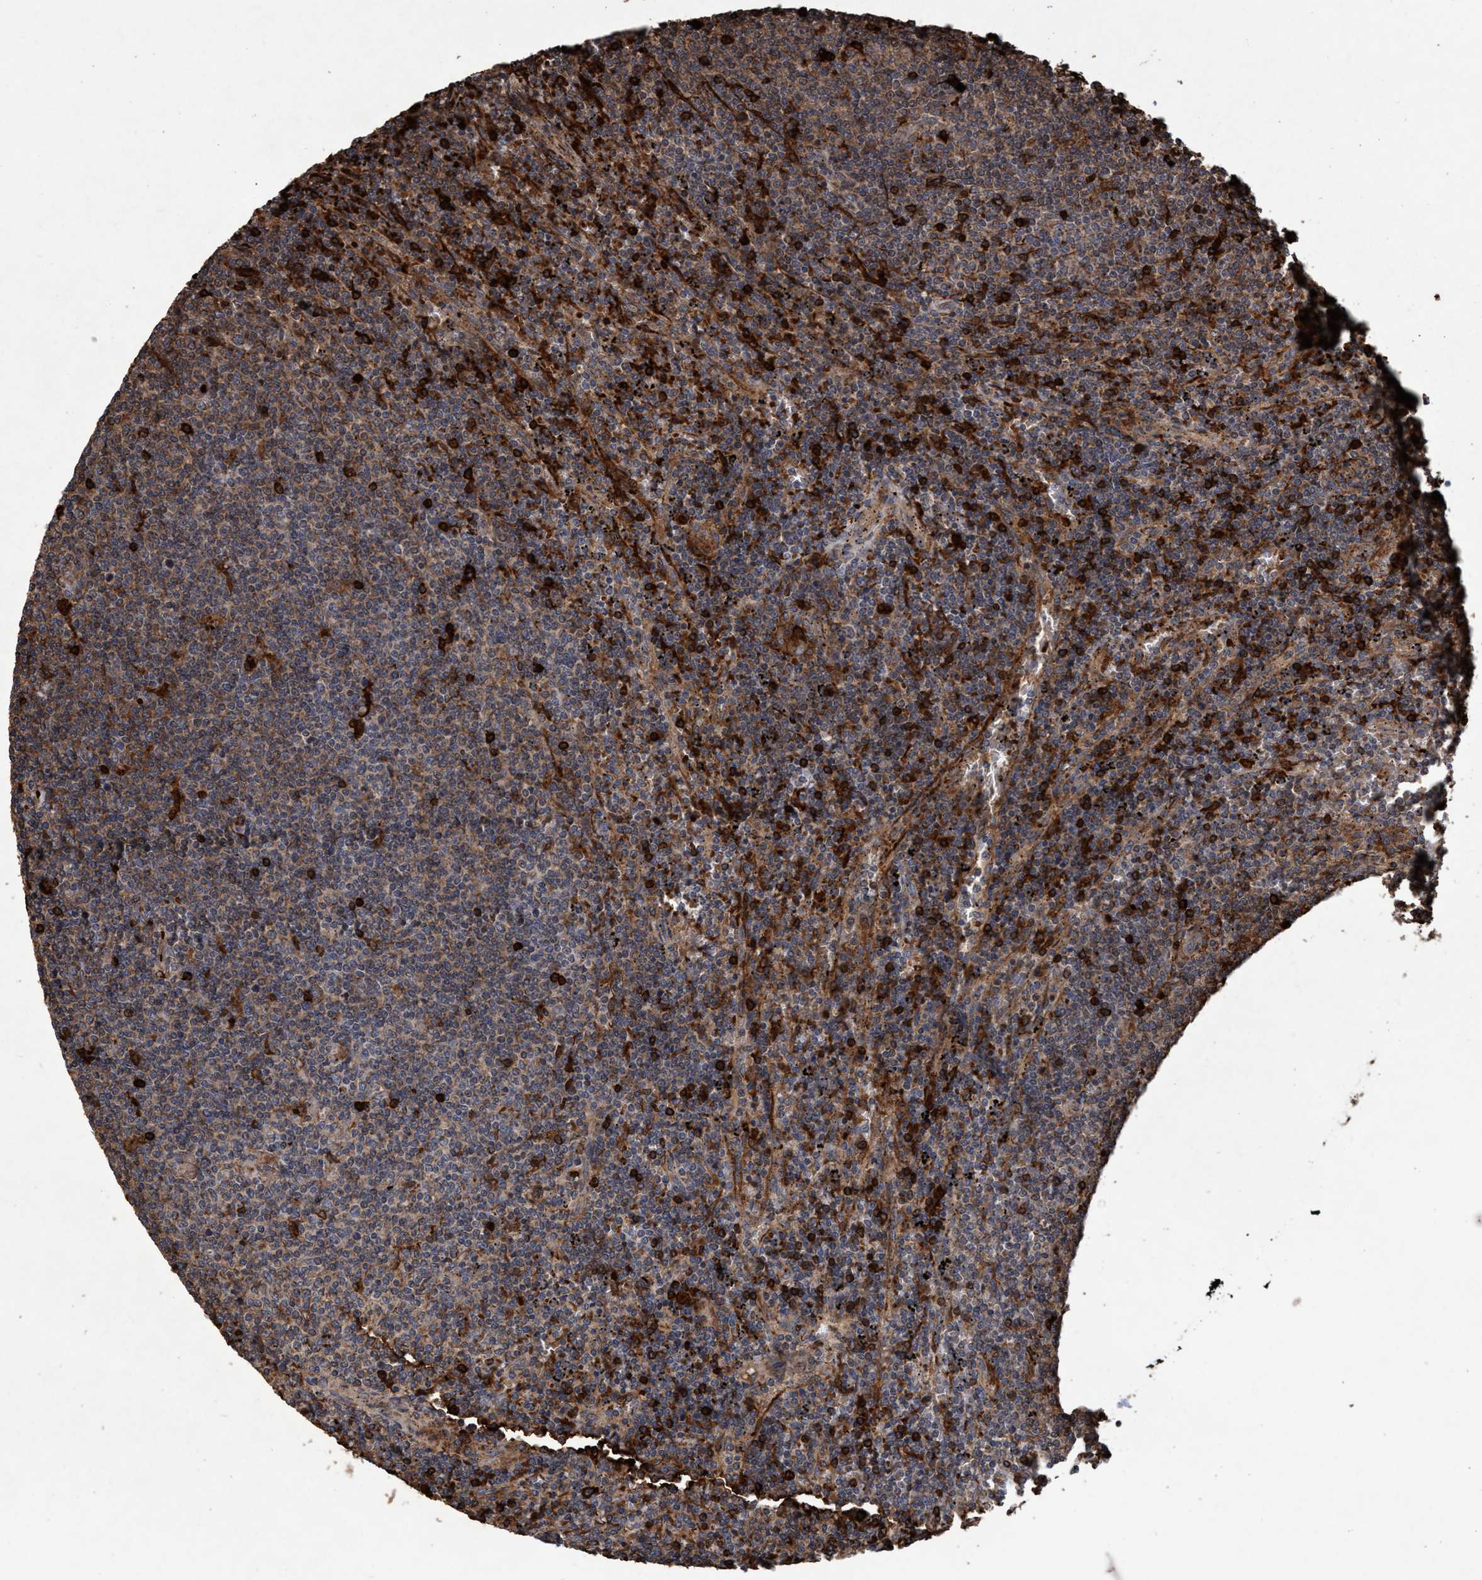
{"staining": {"intensity": "weak", "quantity": ">75%", "location": "cytoplasmic/membranous"}, "tissue": "lymphoma", "cell_type": "Tumor cells", "image_type": "cancer", "snomed": [{"axis": "morphology", "description": "Malignant lymphoma, non-Hodgkin's type, Low grade"}, {"axis": "topography", "description": "Spleen"}], "caption": "Protein expression analysis of human lymphoma reveals weak cytoplasmic/membranous expression in about >75% of tumor cells.", "gene": "CHMP6", "patient": {"sex": "female", "age": 50}}